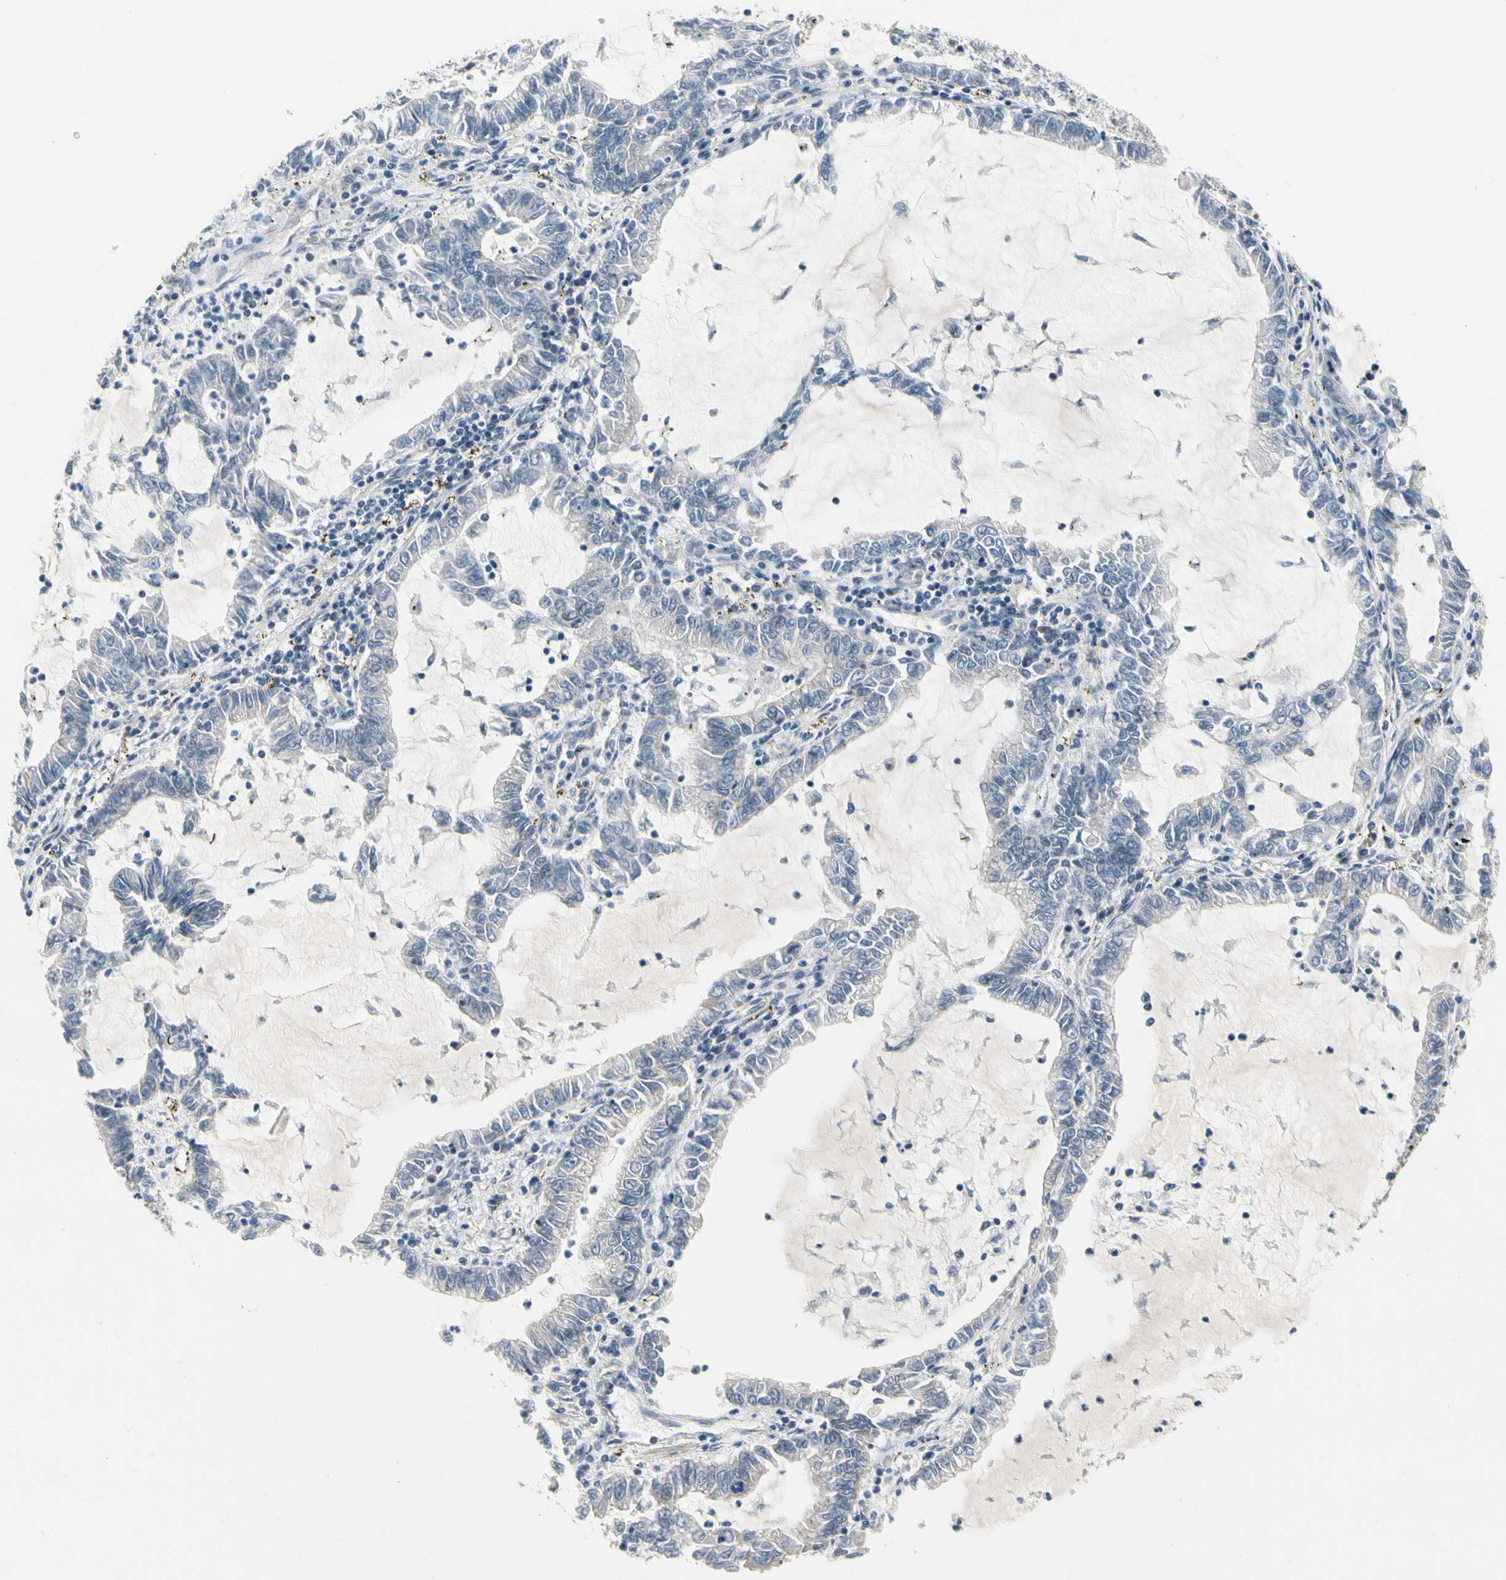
{"staining": {"intensity": "negative", "quantity": "none", "location": "none"}, "tissue": "lung cancer", "cell_type": "Tumor cells", "image_type": "cancer", "snomed": [{"axis": "morphology", "description": "Adenocarcinoma, NOS"}, {"axis": "topography", "description": "Lung"}], "caption": "Immunohistochemistry (IHC) micrograph of neoplastic tissue: lung cancer (adenocarcinoma) stained with DAB (3,3'-diaminobenzidine) demonstrates no significant protein expression in tumor cells. (DAB immunohistochemistry (IHC) visualized using brightfield microscopy, high magnification).", "gene": "LGR6", "patient": {"sex": "female", "age": 51}}